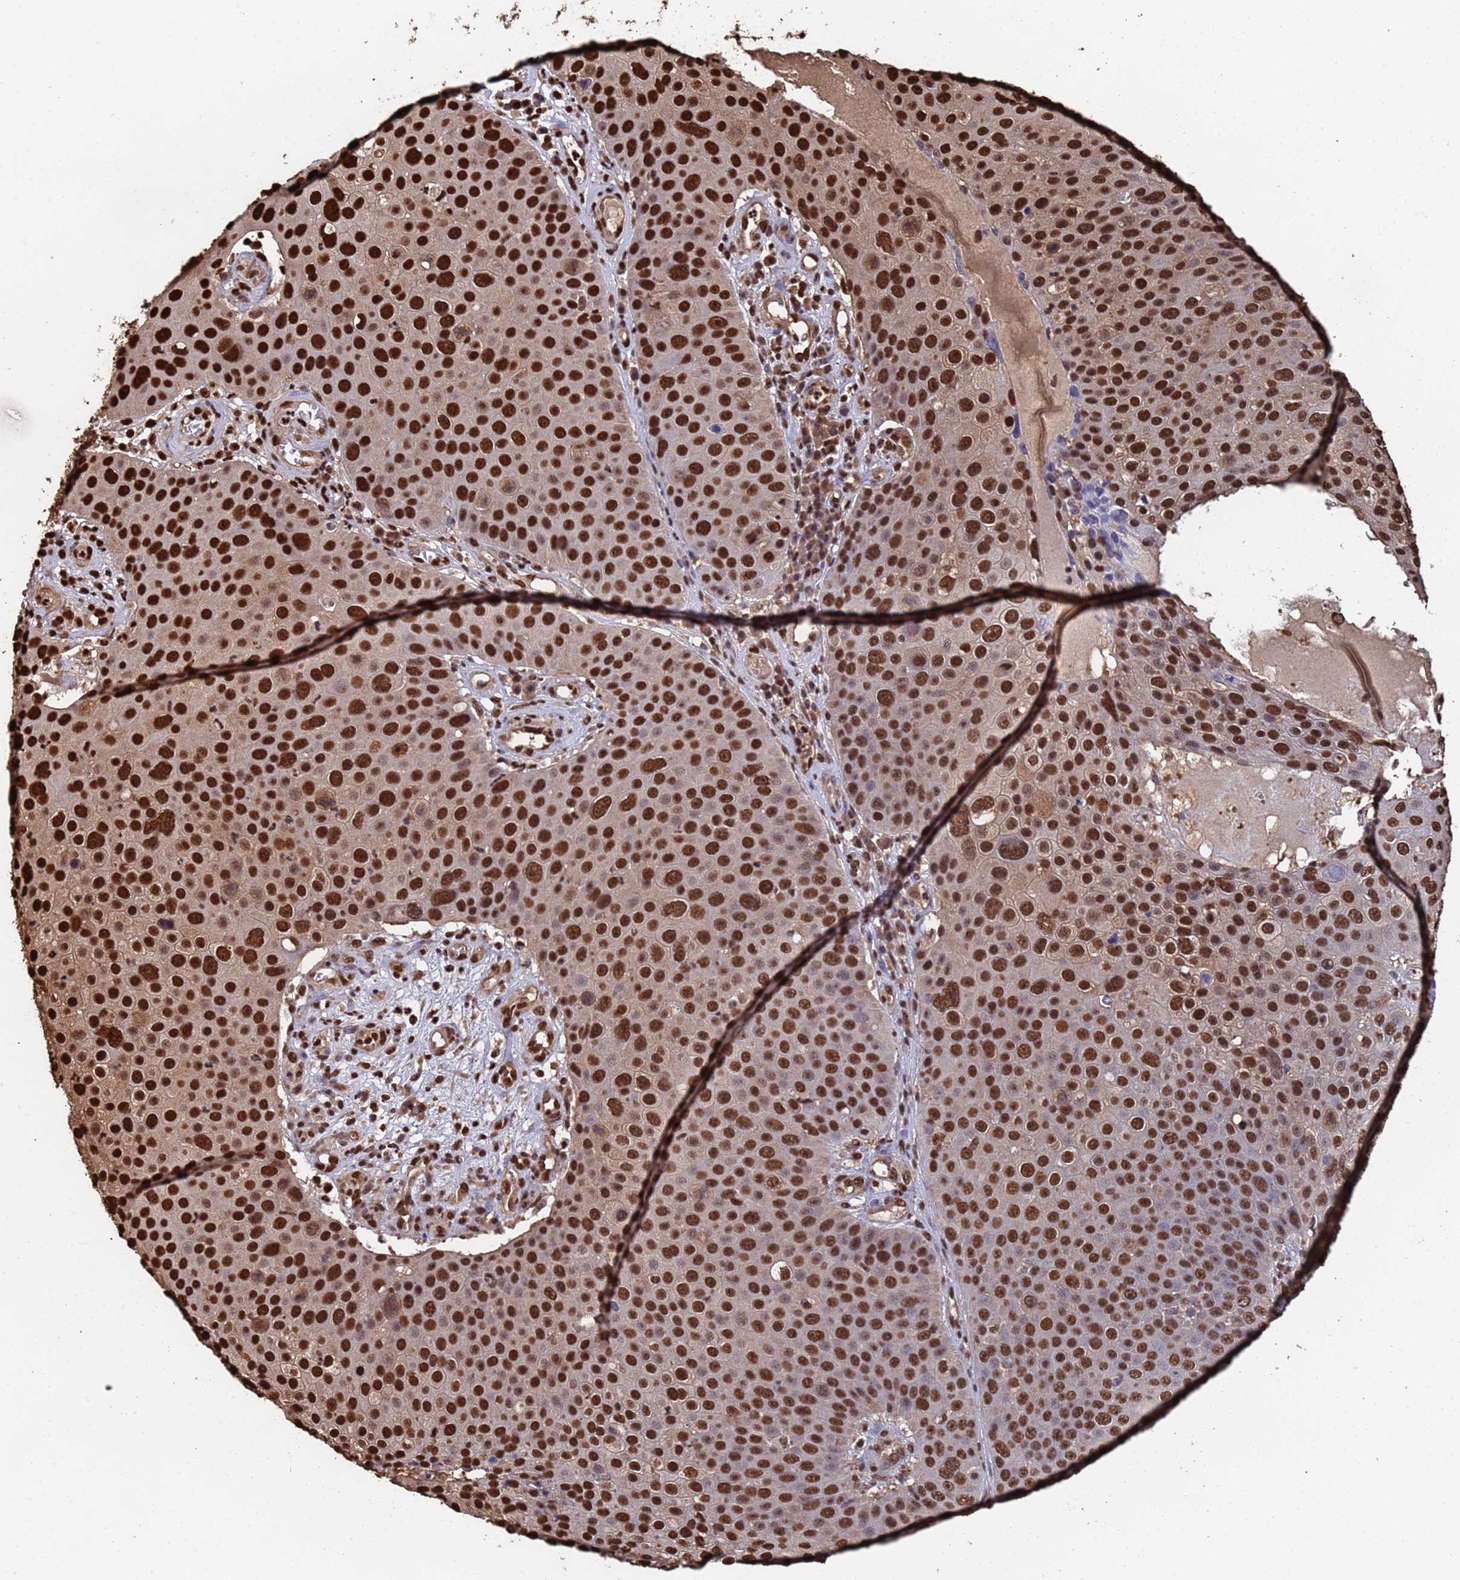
{"staining": {"intensity": "strong", "quantity": "25%-75%", "location": "nuclear"}, "tissue": "skin cancer", "cell_type": "Tumor cells", "image_type": "cancer", "snomed": [{"axis": "morphology", "description": "Squamous cell carcinoma, NOS"}, {"axis": "topography", "description": "Skin"}], "caption": "Immunohistochemical staining of human skin cancer shows high levels of strong nuclear protein positivity in approximately 25%-75% of tumor cells.", "gene": "SUMO4", "patient": {"sex": "male", "age": 71}}